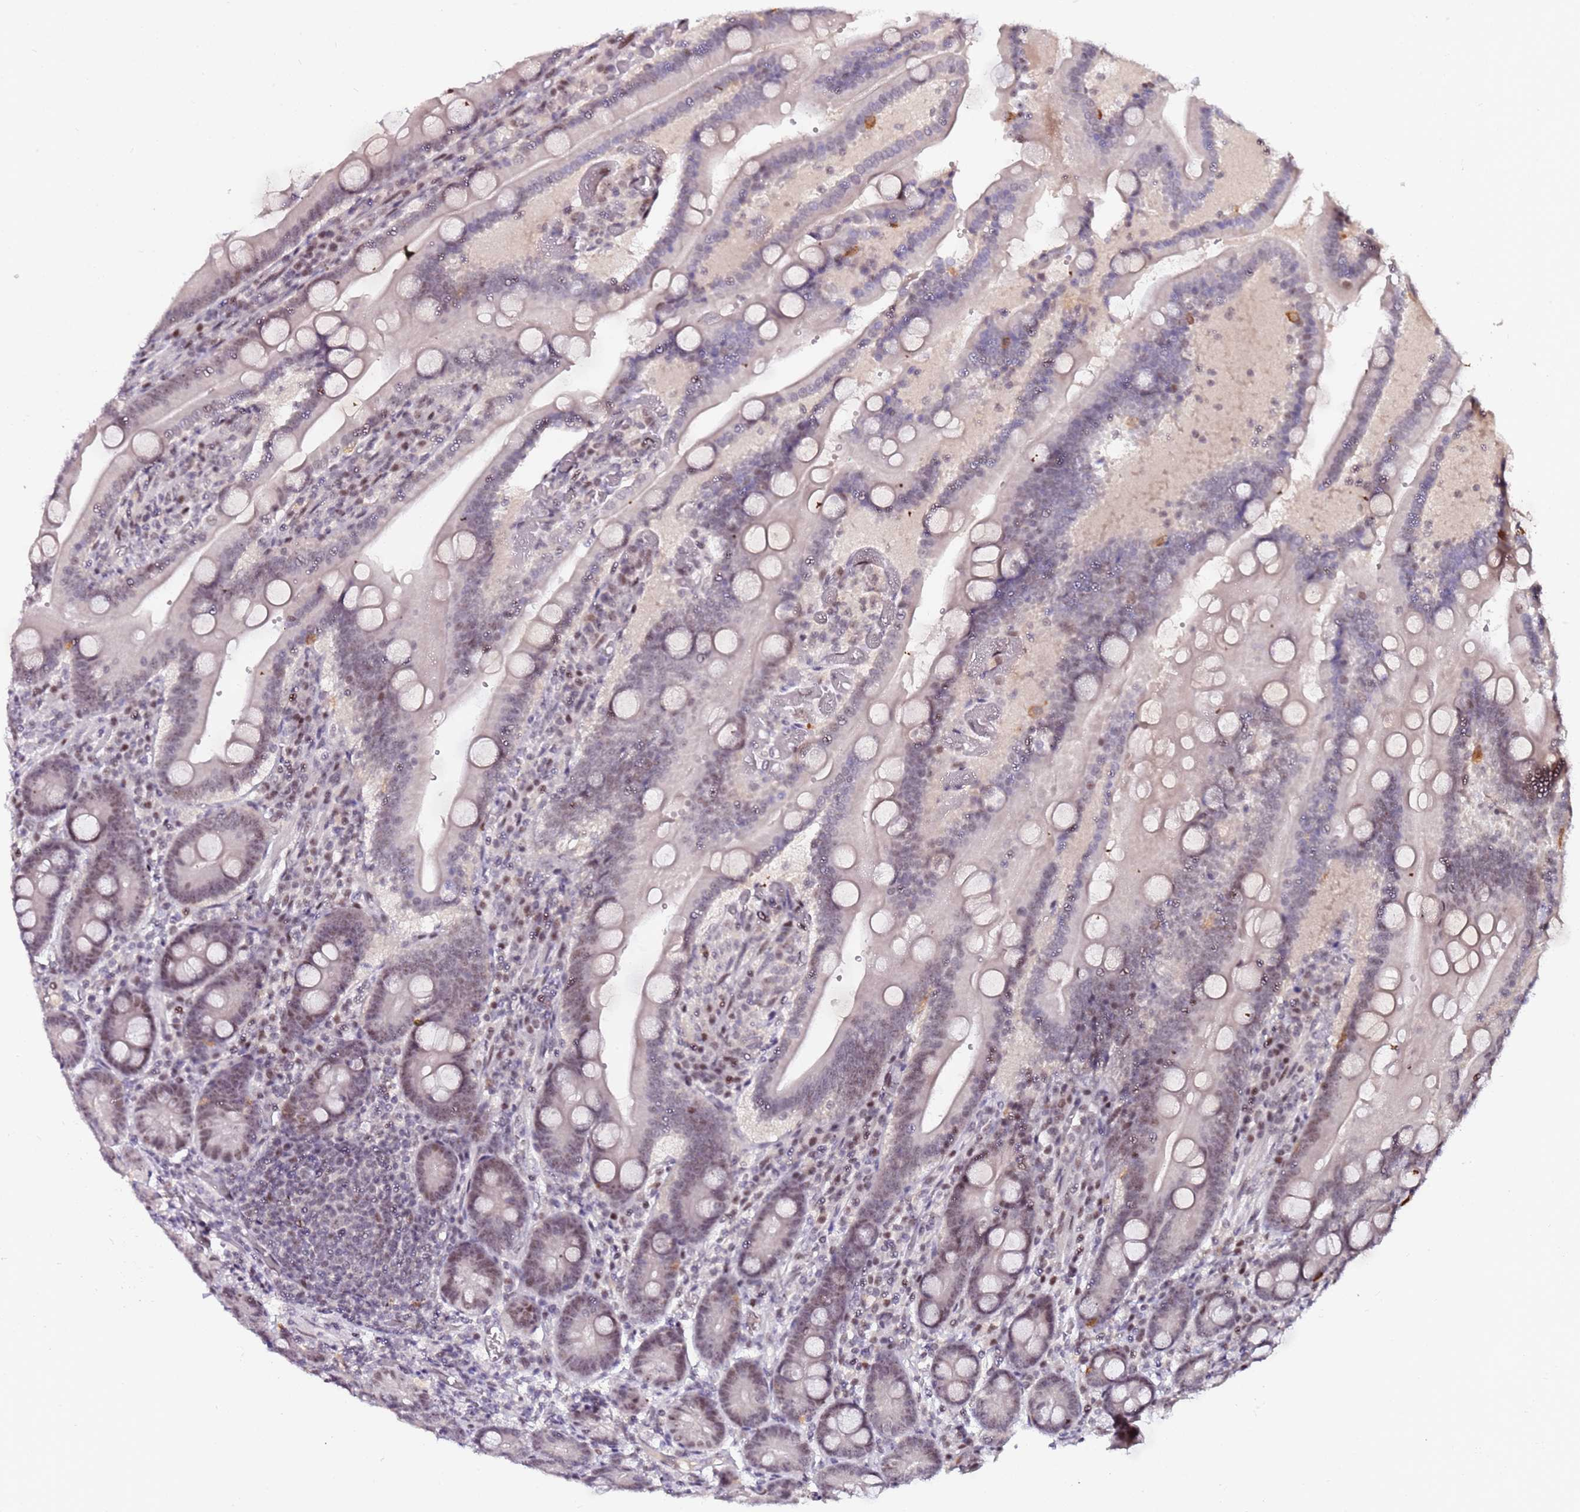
{"staining": {"intensity": "moderate", "quantity": ">75%", "location": "nuclear"}, "tissue": "duodenum", "cell_type": "Glandular cells", "image_type": "normal", "snomed": [{"axis": "morphology", "description": "Normal tissue, NOS"}, {"axis": "topography", "description": "Duodenum"}], "caption": "IHC (DAB) staining of benign human duodenum reveals moderate nuclear protein expression in approximately >75% of glandular cells.", "gene": "FCF1", "patient": {"sex": "female", "age": 62}}